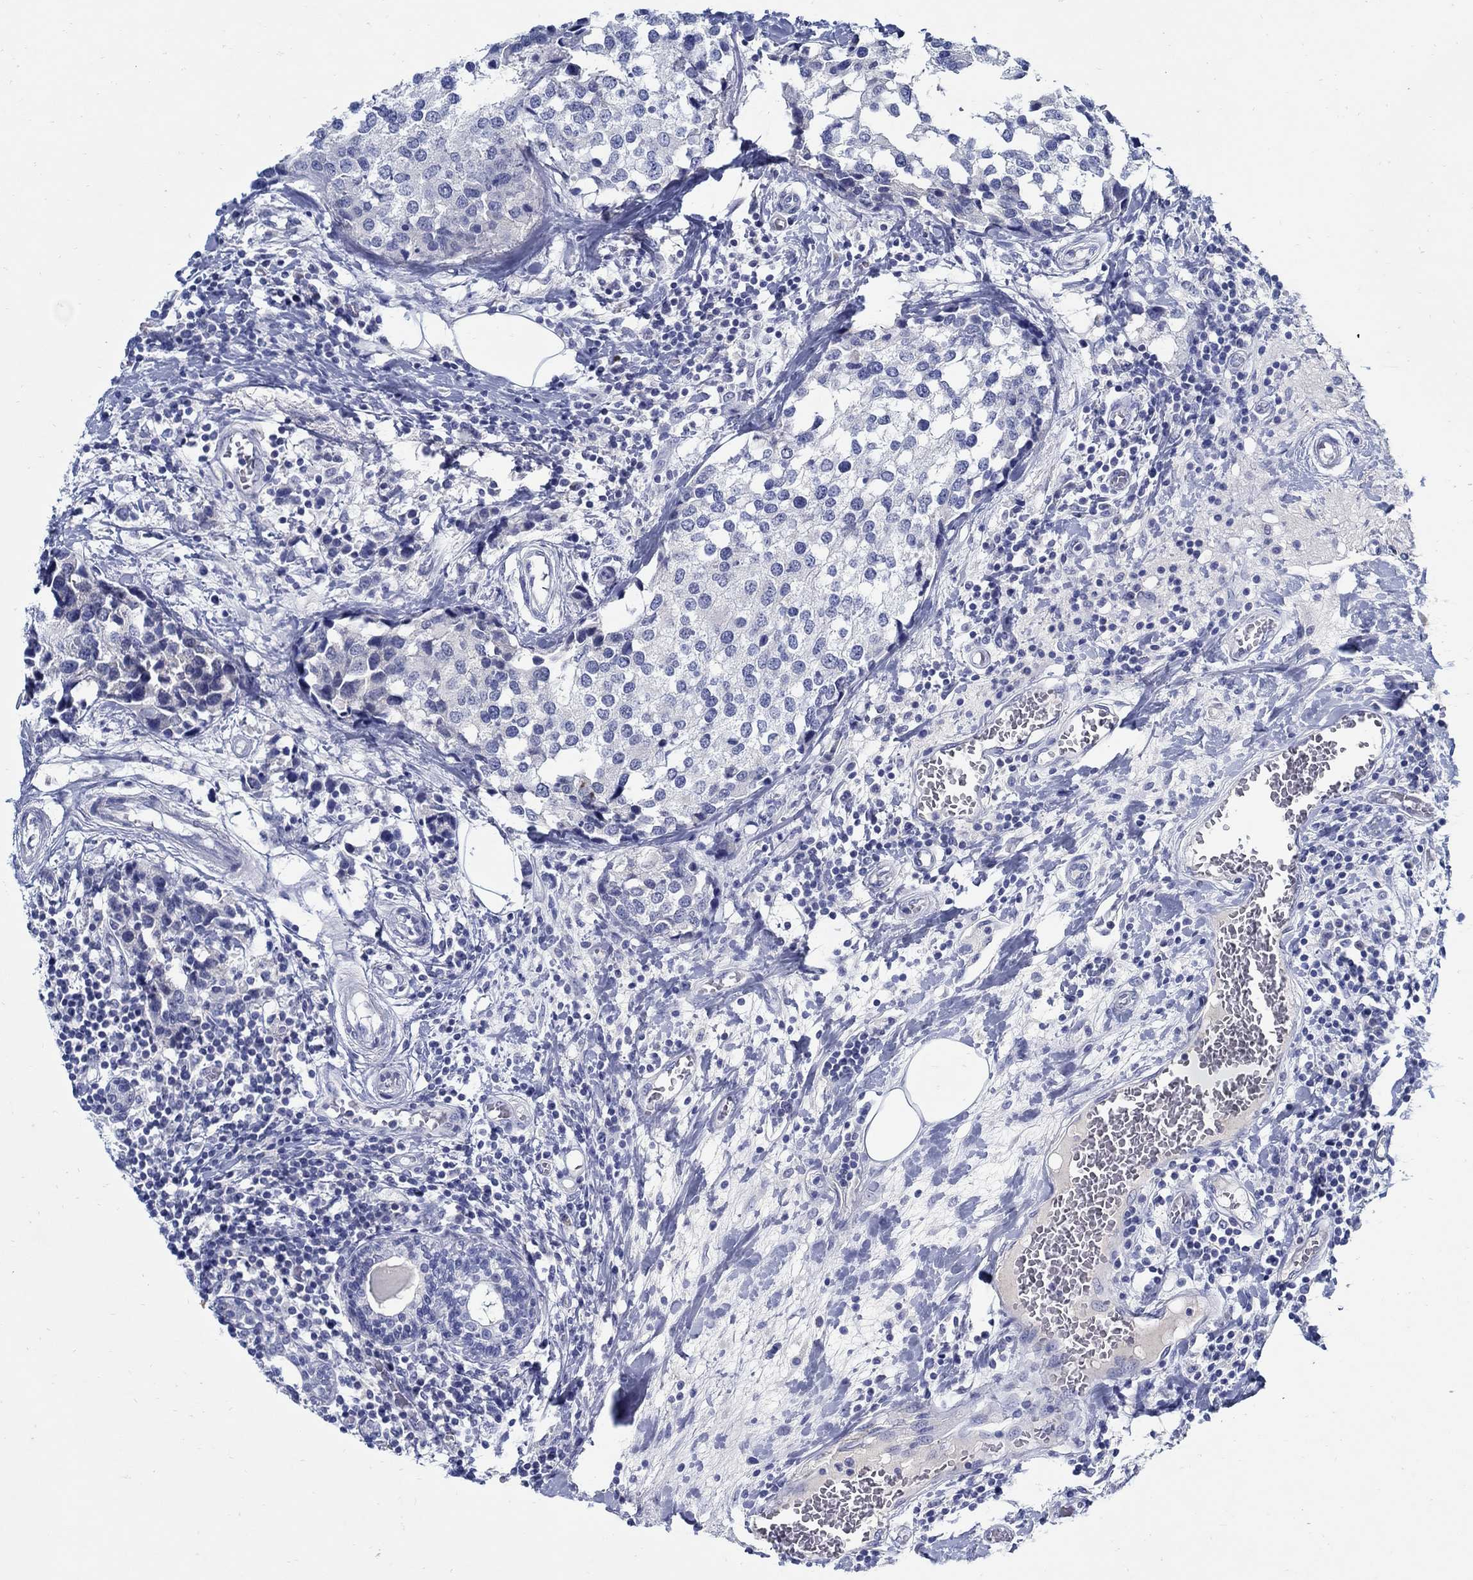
{"staining": {"intensity": "negative", "quantity": "none", "location": "none"}, "tissue": "breast cancer", "cell_type": "Tumor cells", "image_type": "cancer", "snomed": [{"axis": "morphology", "description": "Lobular carcinoma"}, {"axis": "topography", "description": "Breast"}], "caption": "Immunohistochemistry (IHC) photomicrograph of human lobular carcinoma (breast) stained for a protein (brown), which reveals no positivity in tumor cells. (Stains: DAB immunohistochemistry with hematoxylin counter stain, Microscopy: brightfield microscopy at high magnification).", "gene": "PAX9", "patient": {"sex": "female", "age": 59}}